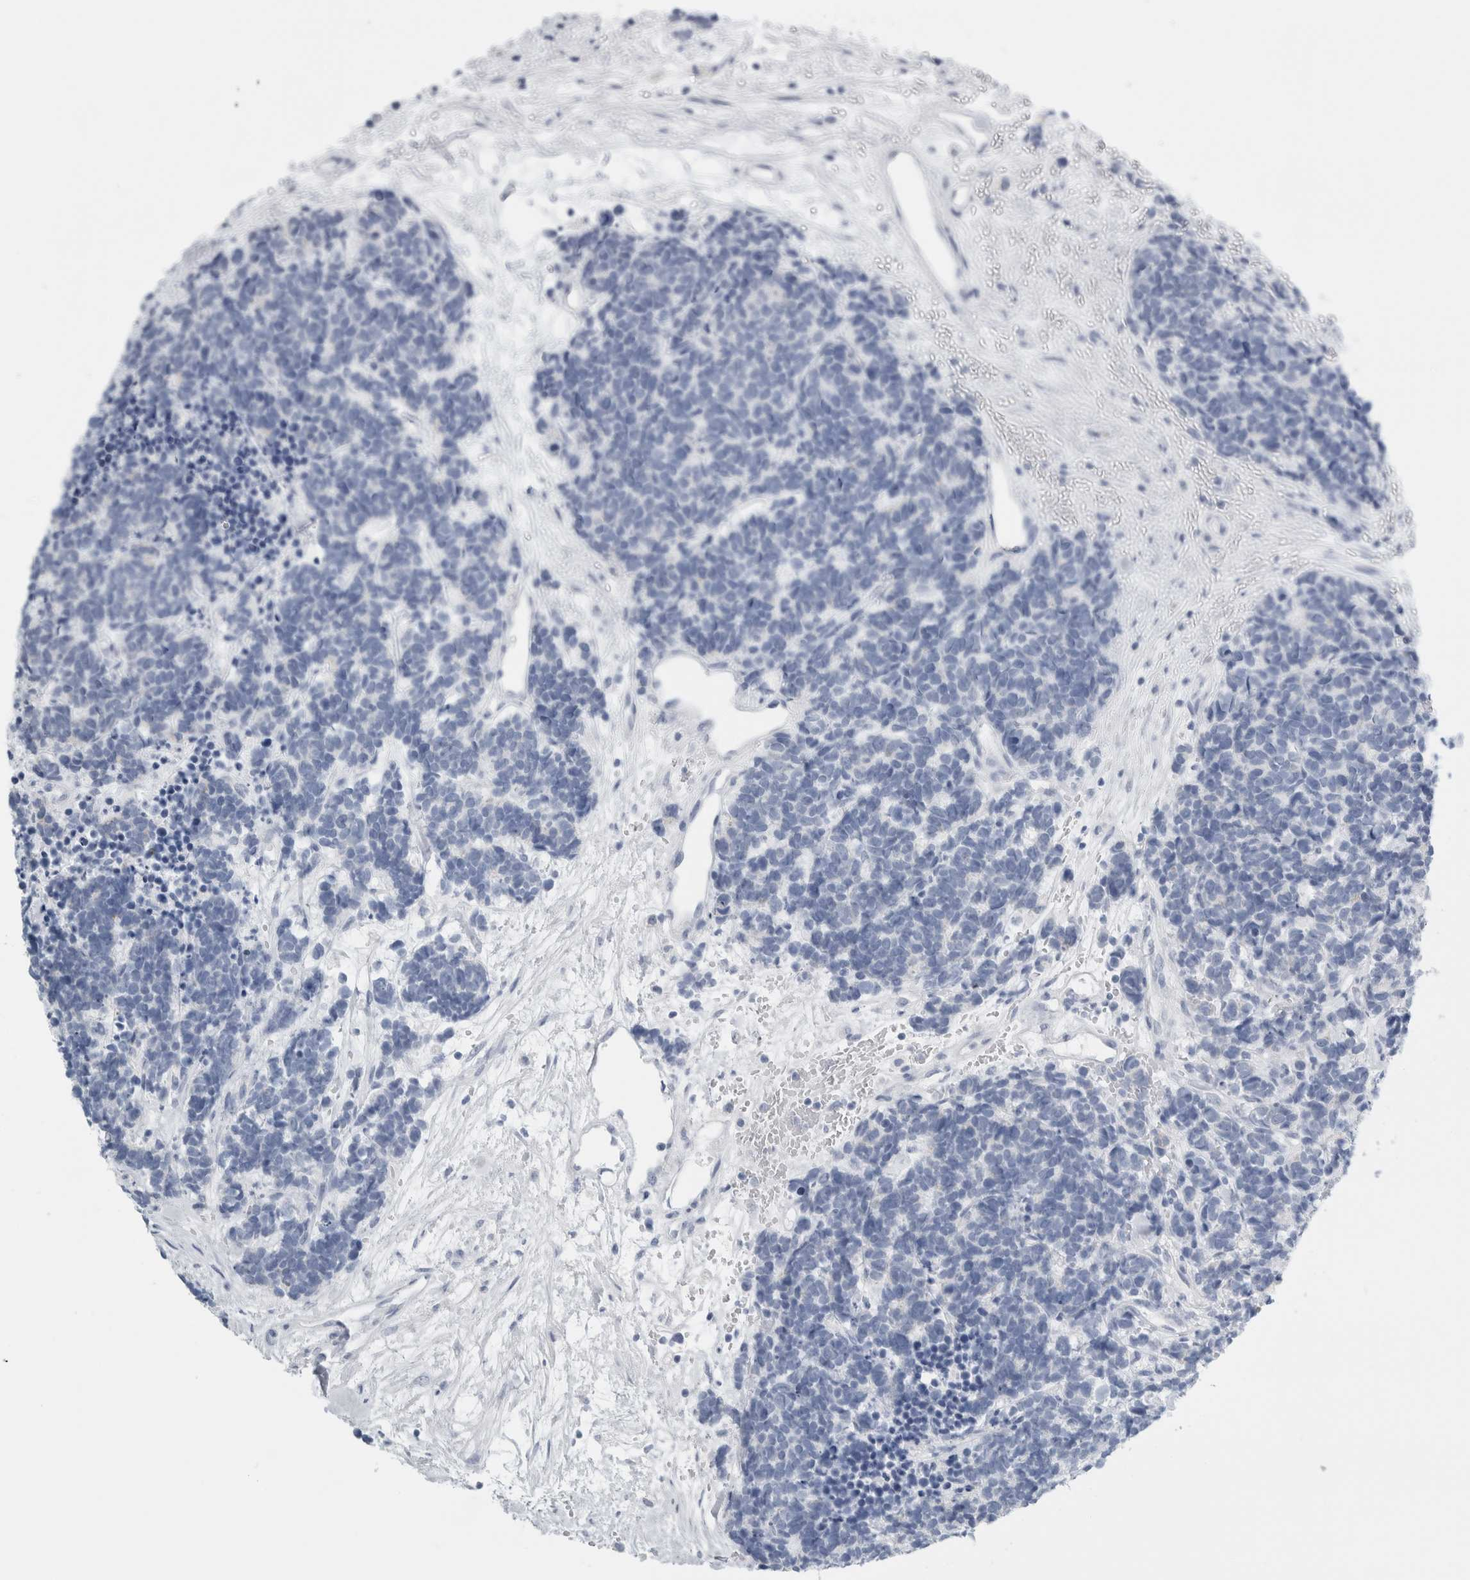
{"staining": {"intensity": "negative", "quantity": "none", "location": "none"}, "tissue": "carcinoid", "cell_type": "Tumor cells", "image_type": "cancer", "snomed": [{"axis": "morphology", "description": "Carcinoma, NOS"}, {"axis": "morphology", "description": "Carcinoid, malignant, NOS"}, {"axis": "topography", "description": "Urinary bladder"}], "caption": "Protein analysis of carcinoma displays no significant positivity in tumor cells. The staining was performed using DAB (3,3'-diaminobenzidine) to visualize the protein expression in brown, while the nuclei were stained in blue with hematoxylin (Magnification: 20x).", "gene": "RPH3AL", "patient": {"sex": "male", "age": 57}}